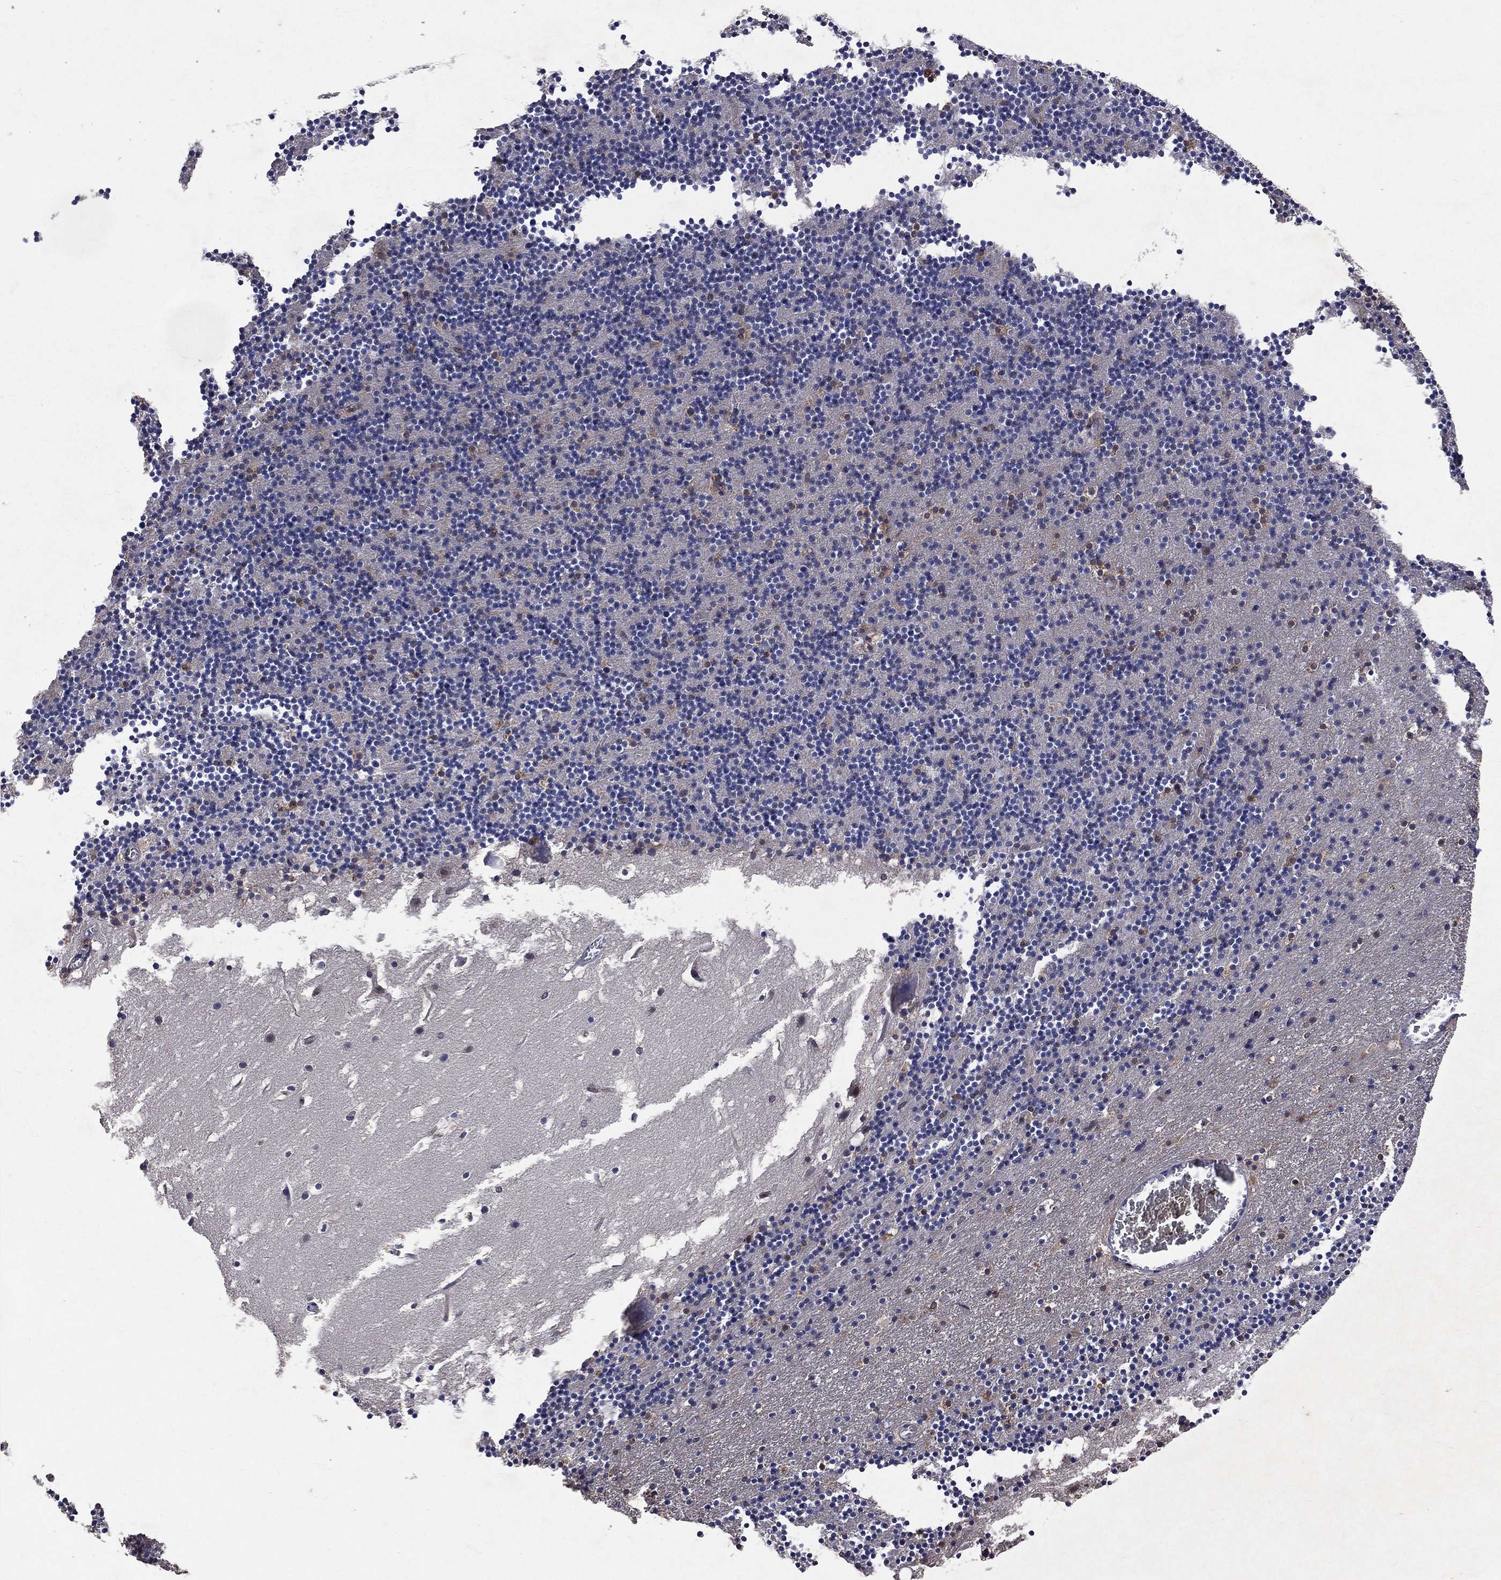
{"staining": {"intensity": "weak", "quantity": "<25%", "location": "cytoplasmic/membranous"}, "tissue": "cerebellum", "cell_type": "Cells in granular layer", "image_type": "normal", "snomed": [{"axis": "morphology", "description": "Normal tissue, NOS"}, {"axis": "topography", "description": "Cerebellum"}], "caption": "Micrograph shows no significant protein positivity in cells in granular layer of unremarkable cerebellum.", "gene": "GMPR2", "patient": {"sex": "male", "age": 37}}